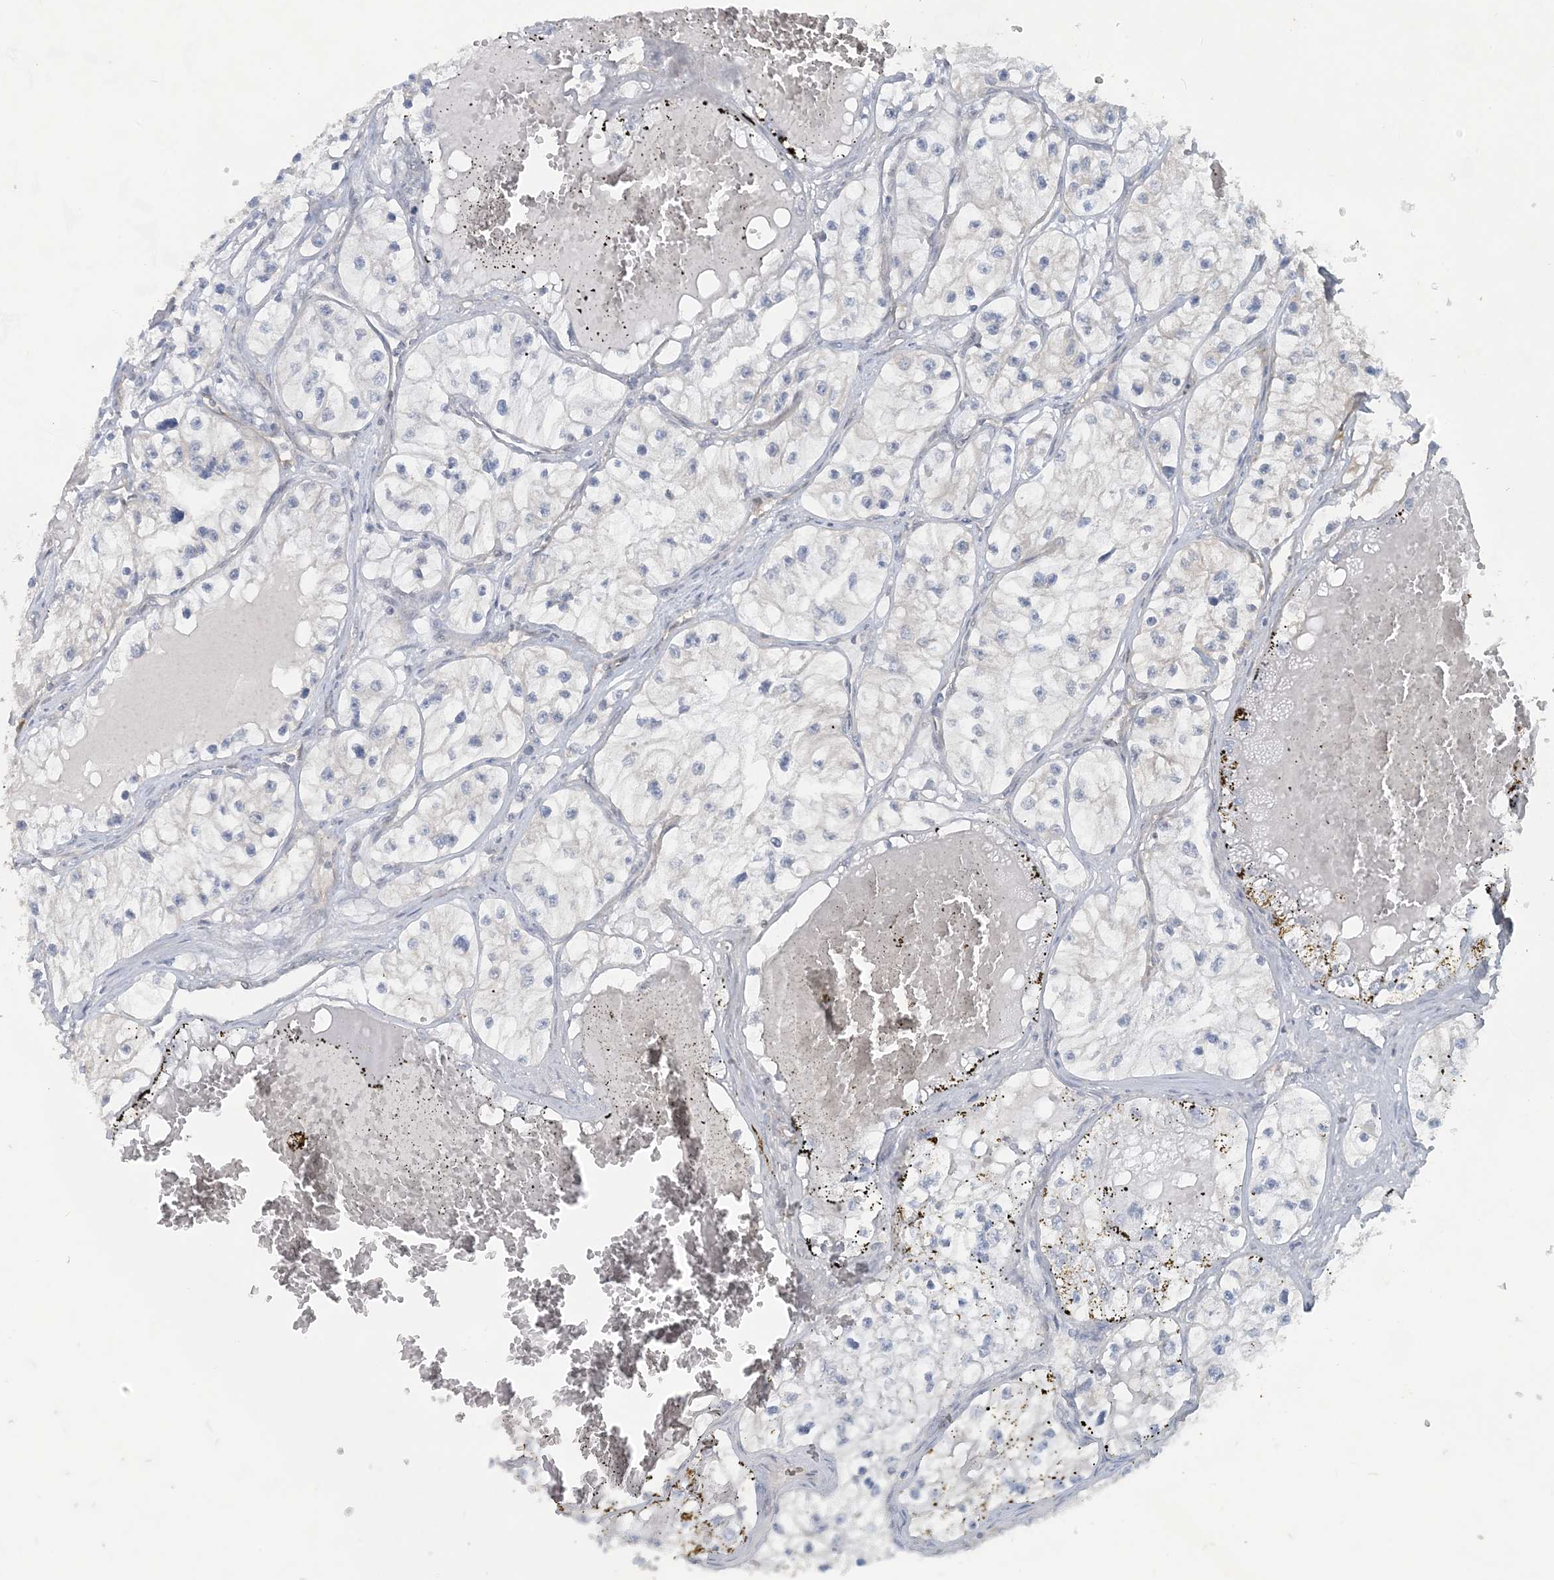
{"staining": {"intensity": "negative", "quantity": "none", "location": "none"}, "tissue": "renal cancer", "cell_type": "Tumor cells", "image_type": "cancer", "snomed": [{"axis": "morphology", "description": "Adenocarcinoma, NOS"}, {"axis": "topography", "description": "Kidney"}], "caption": "The histopathology image demonstrates no staining of tumor cells in renal cancer (adenocarcinoma).", "gene": "CDS1", "patient": {"sex": "female", "age": 57}}